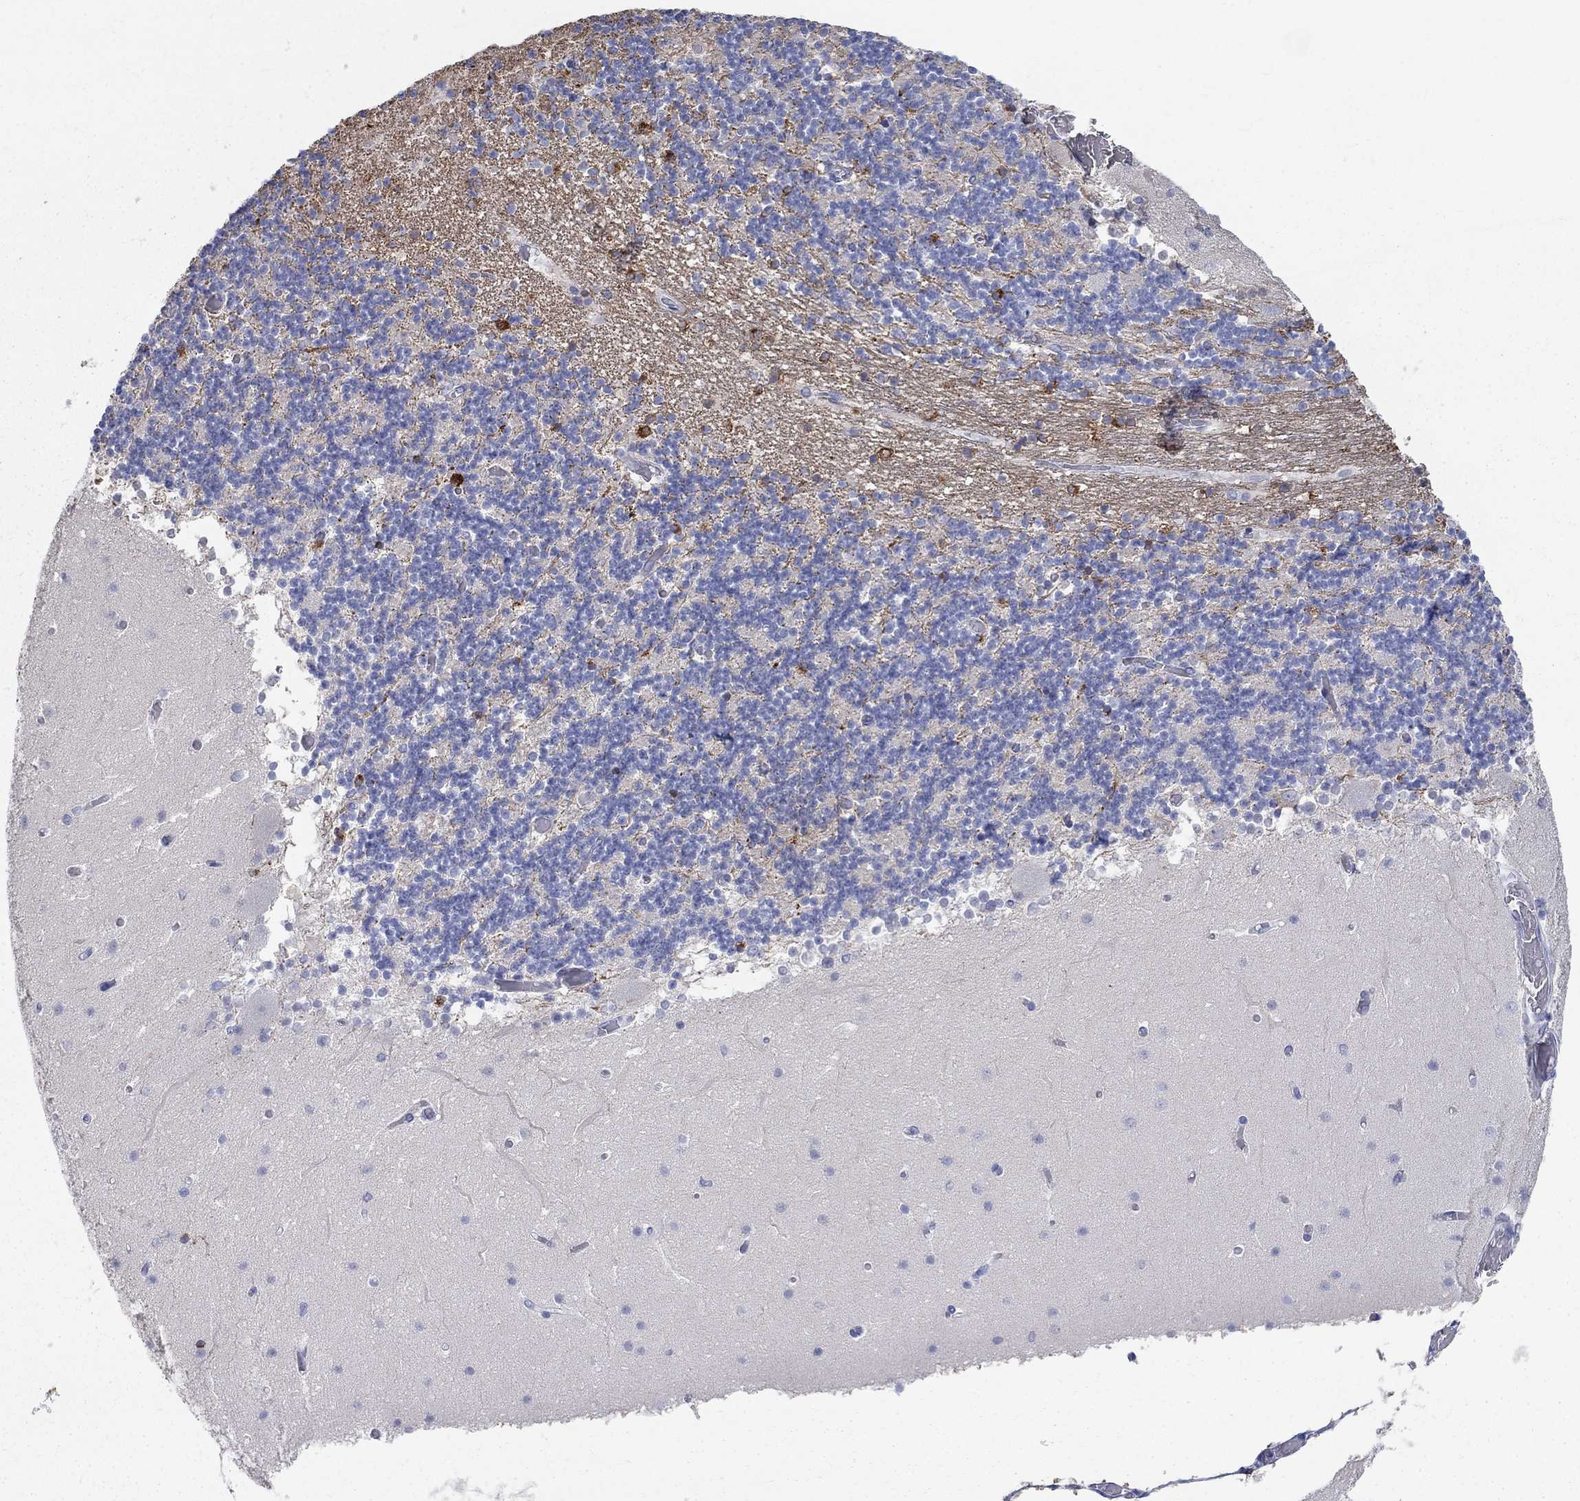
{"staining": {"intensity": "strong", "quantity": "<25%", "location": "cytoplasmic/membranous"}, "tissue": "cerebellum", "cell_type": "Cells in granular layer", "image_type": "normal", "snomed": [{"axis": "morphology", "description": "Normal tissue, NOS"}, {"axis": "topography", "description": "Cerebellum"}], "caption": "Immunohistochemical staining of unremarkable cerebellum demonstrates <25% levels of strong cytoplasmic/membranous protein staining in approximately <25% of cells in granular layer. (DAB (3,3'-diaminobenzidine) IHC, brown staining for protein, blue staining for nuclei).", "gene": "SPATA9", "patient": {"sex": "female", "age": 28}}